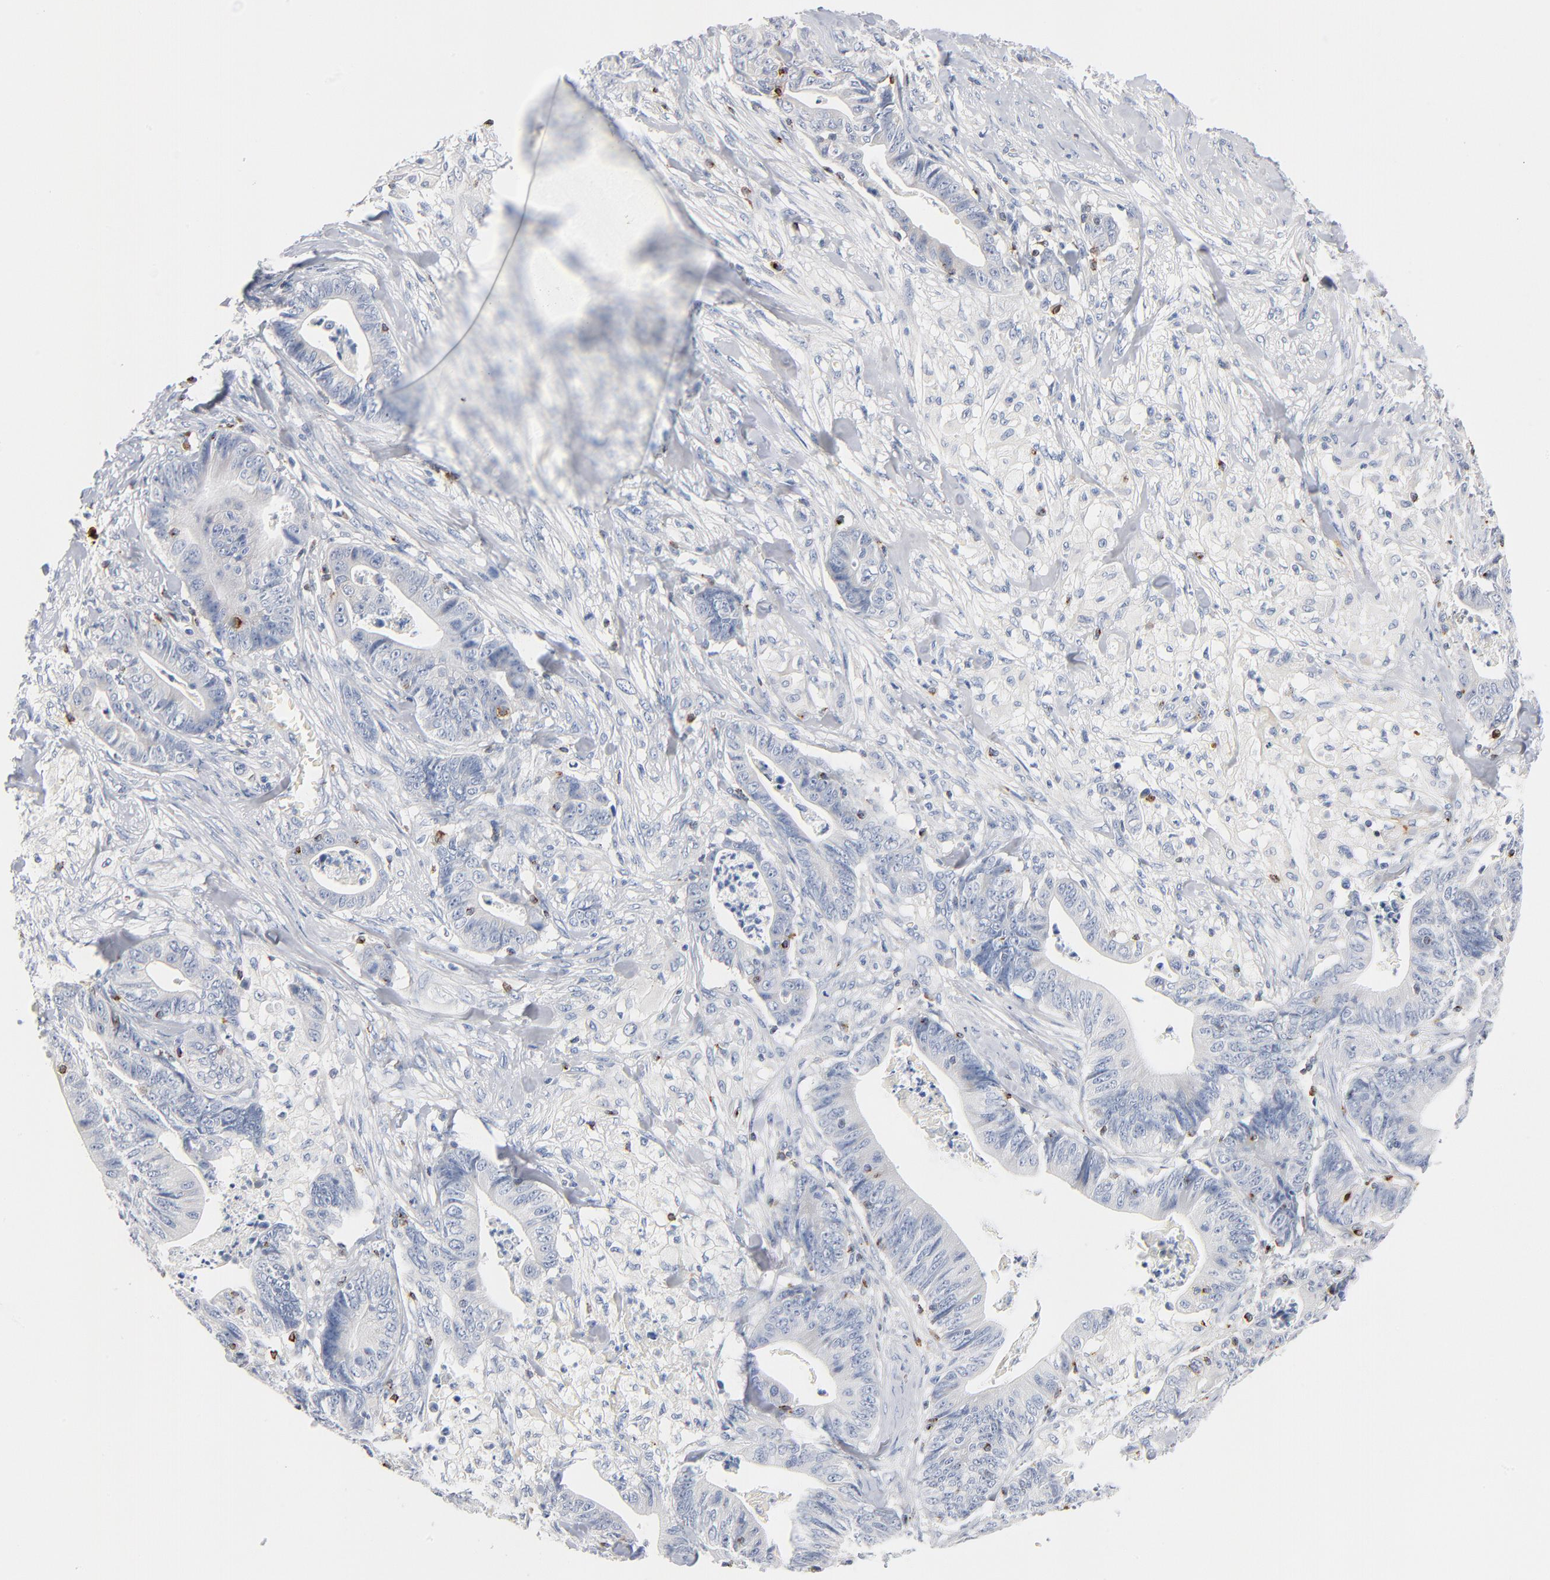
{"staining": {"intensity": "negative", "quantity": "none", "location": "none"}, "tissue": "stomach cancer", "cell_type": "Tumor cells", "image_type": "cancer", "snomed": [{"axis": "morphology", "description": "Adenocarcinoma, NOS"}, {"axis": "topography", "description": "Stomach, lower"}], "caption": "IHC of human stomach cancer (adenocarcinoma) exhibits no expression in tumor cells.", "gene": "GZMB", "patient": {"sex": "female", "age": 86}}